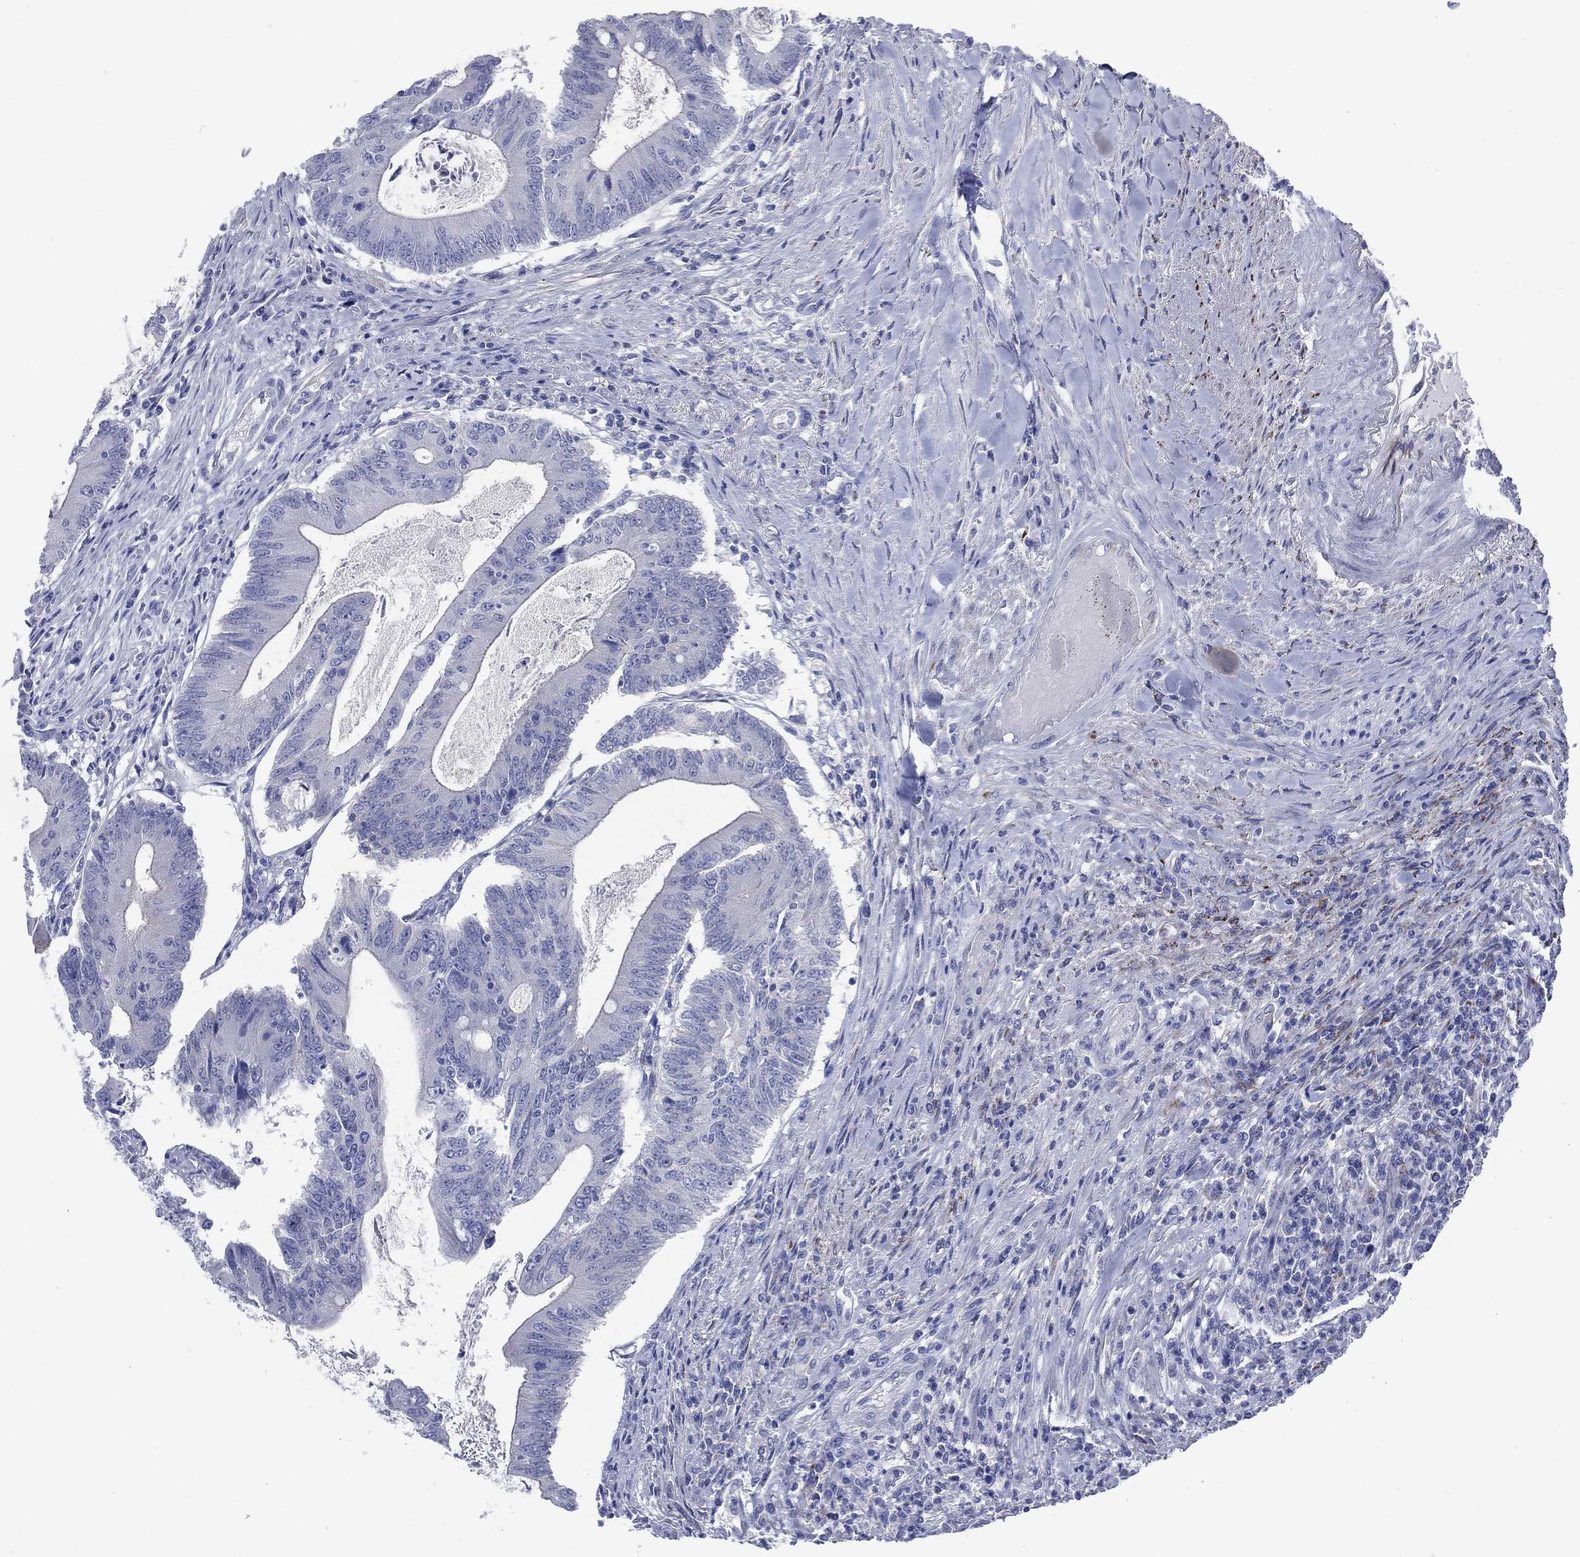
{"staining": {"intensity": "negative", "quantity": "none", "location": "none"}, "tissue": "colorectal cancer", "cell_type": "Tumor cells", "image_type": "cancer", "snomed": [{"axis": "morphology", "description": "Adenocarcinoma, NOS"}, {"axis": "topography", "description": "Colon"}], "caption": "Tumor cells show no significant positivity in colorectal adenocarcinoma. (Brightfield microscopy of DAB (3,3'-diaminobenzidine) immunohistochemistry (IHC) at high magnification).", "gene": "C5orf46", "patient": {"sex": "female", "age": 70}}